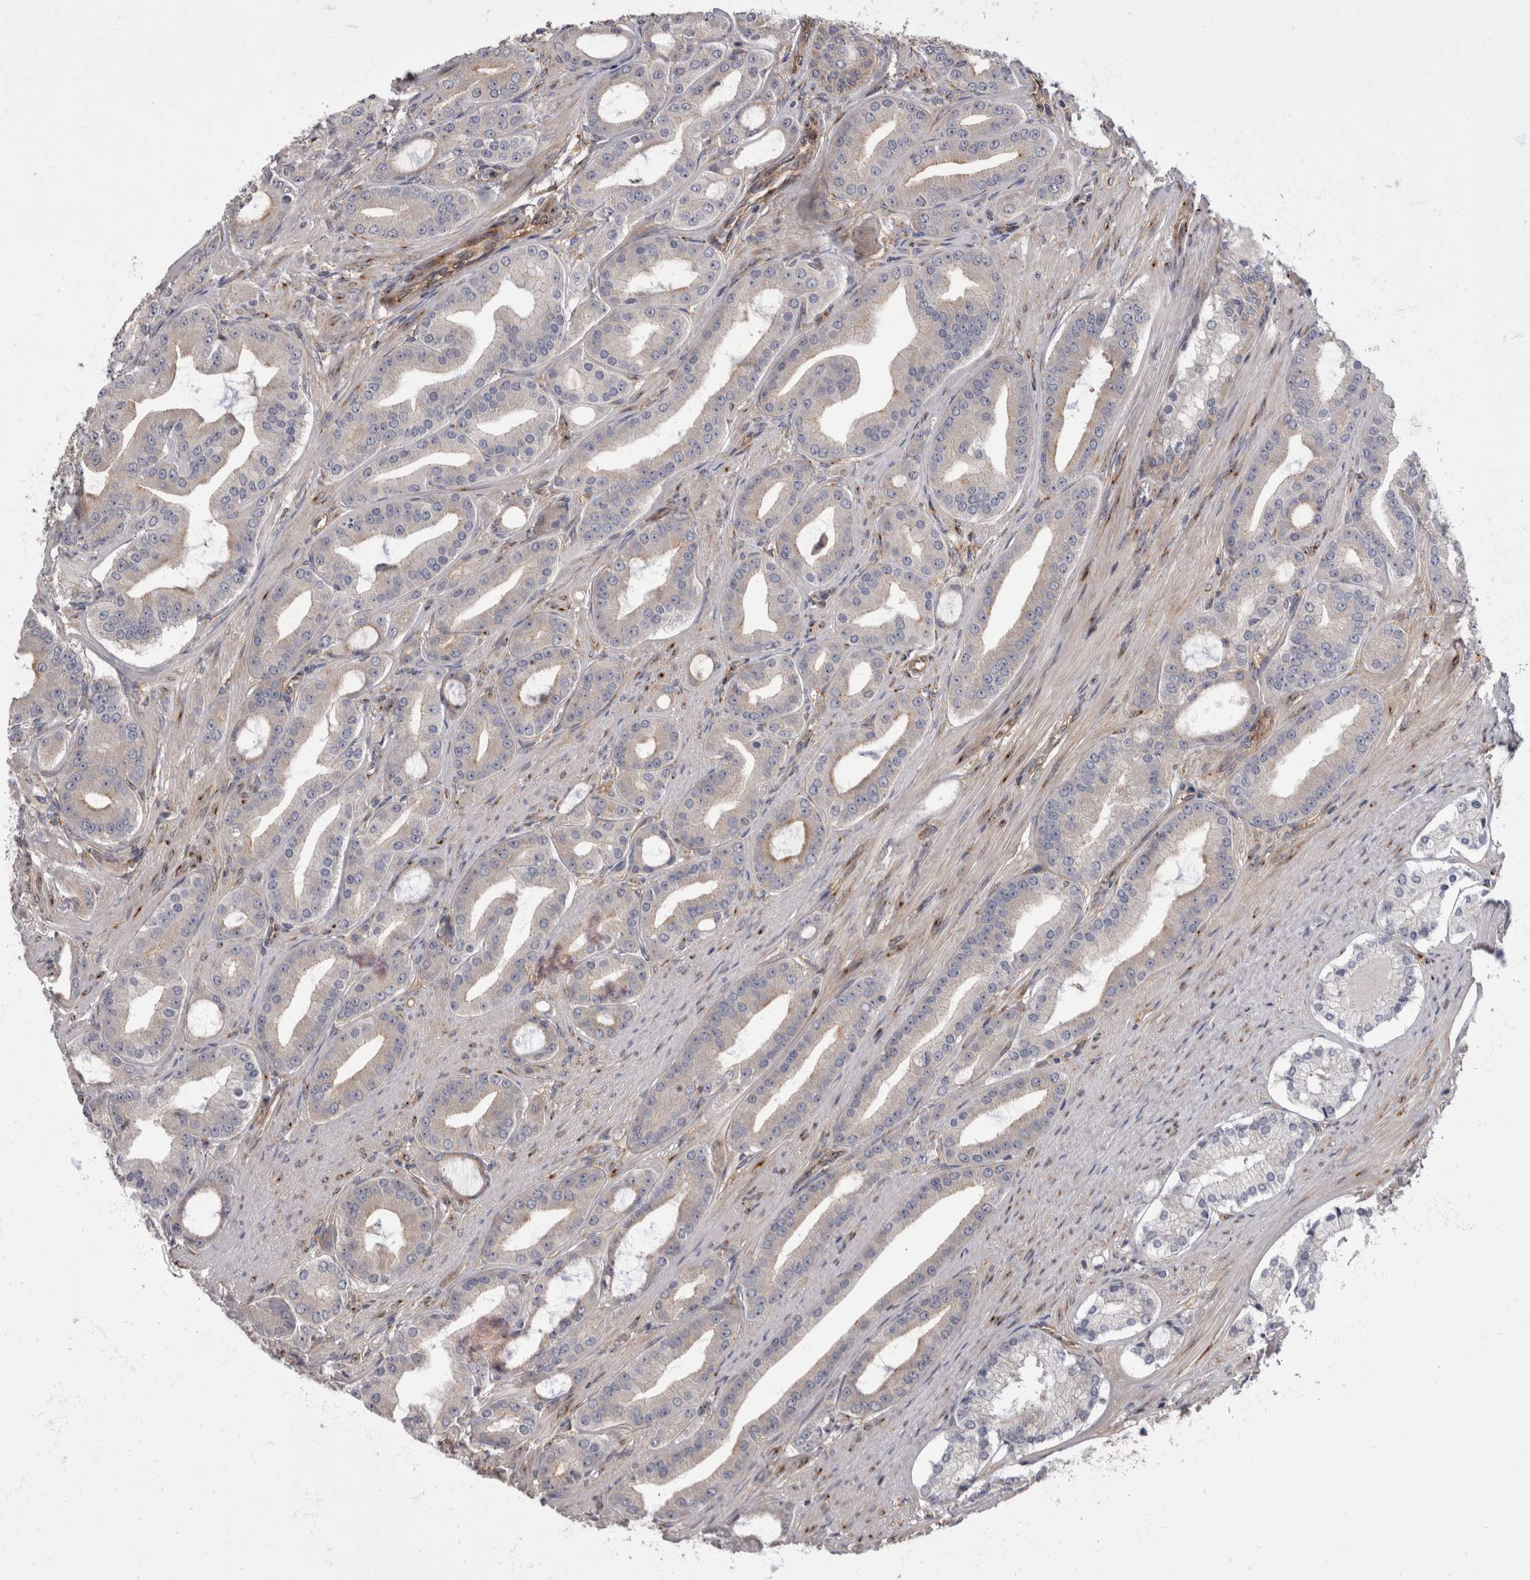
{"staining": {"intensity": "negative", "quantity": "none", "location": "none"}, "tissue": "prostate cancer", "cell_type": "Tumor cells", "image_type": "cancer", "snomed": [{"axis": "morphology", "description": "Adenocarcinoma, High grade"}, {"axis": "topography", "description": "Prostate"}], "caption": "An IHC micrograph of adenocarcinoma (high-grade) (prostate) is shown. There is no staining in tumor cells of adenocarcinoma (high-grade) (prostate).", "gene": "HOOK3", "patient": {"sex": "male", "age": 60}}